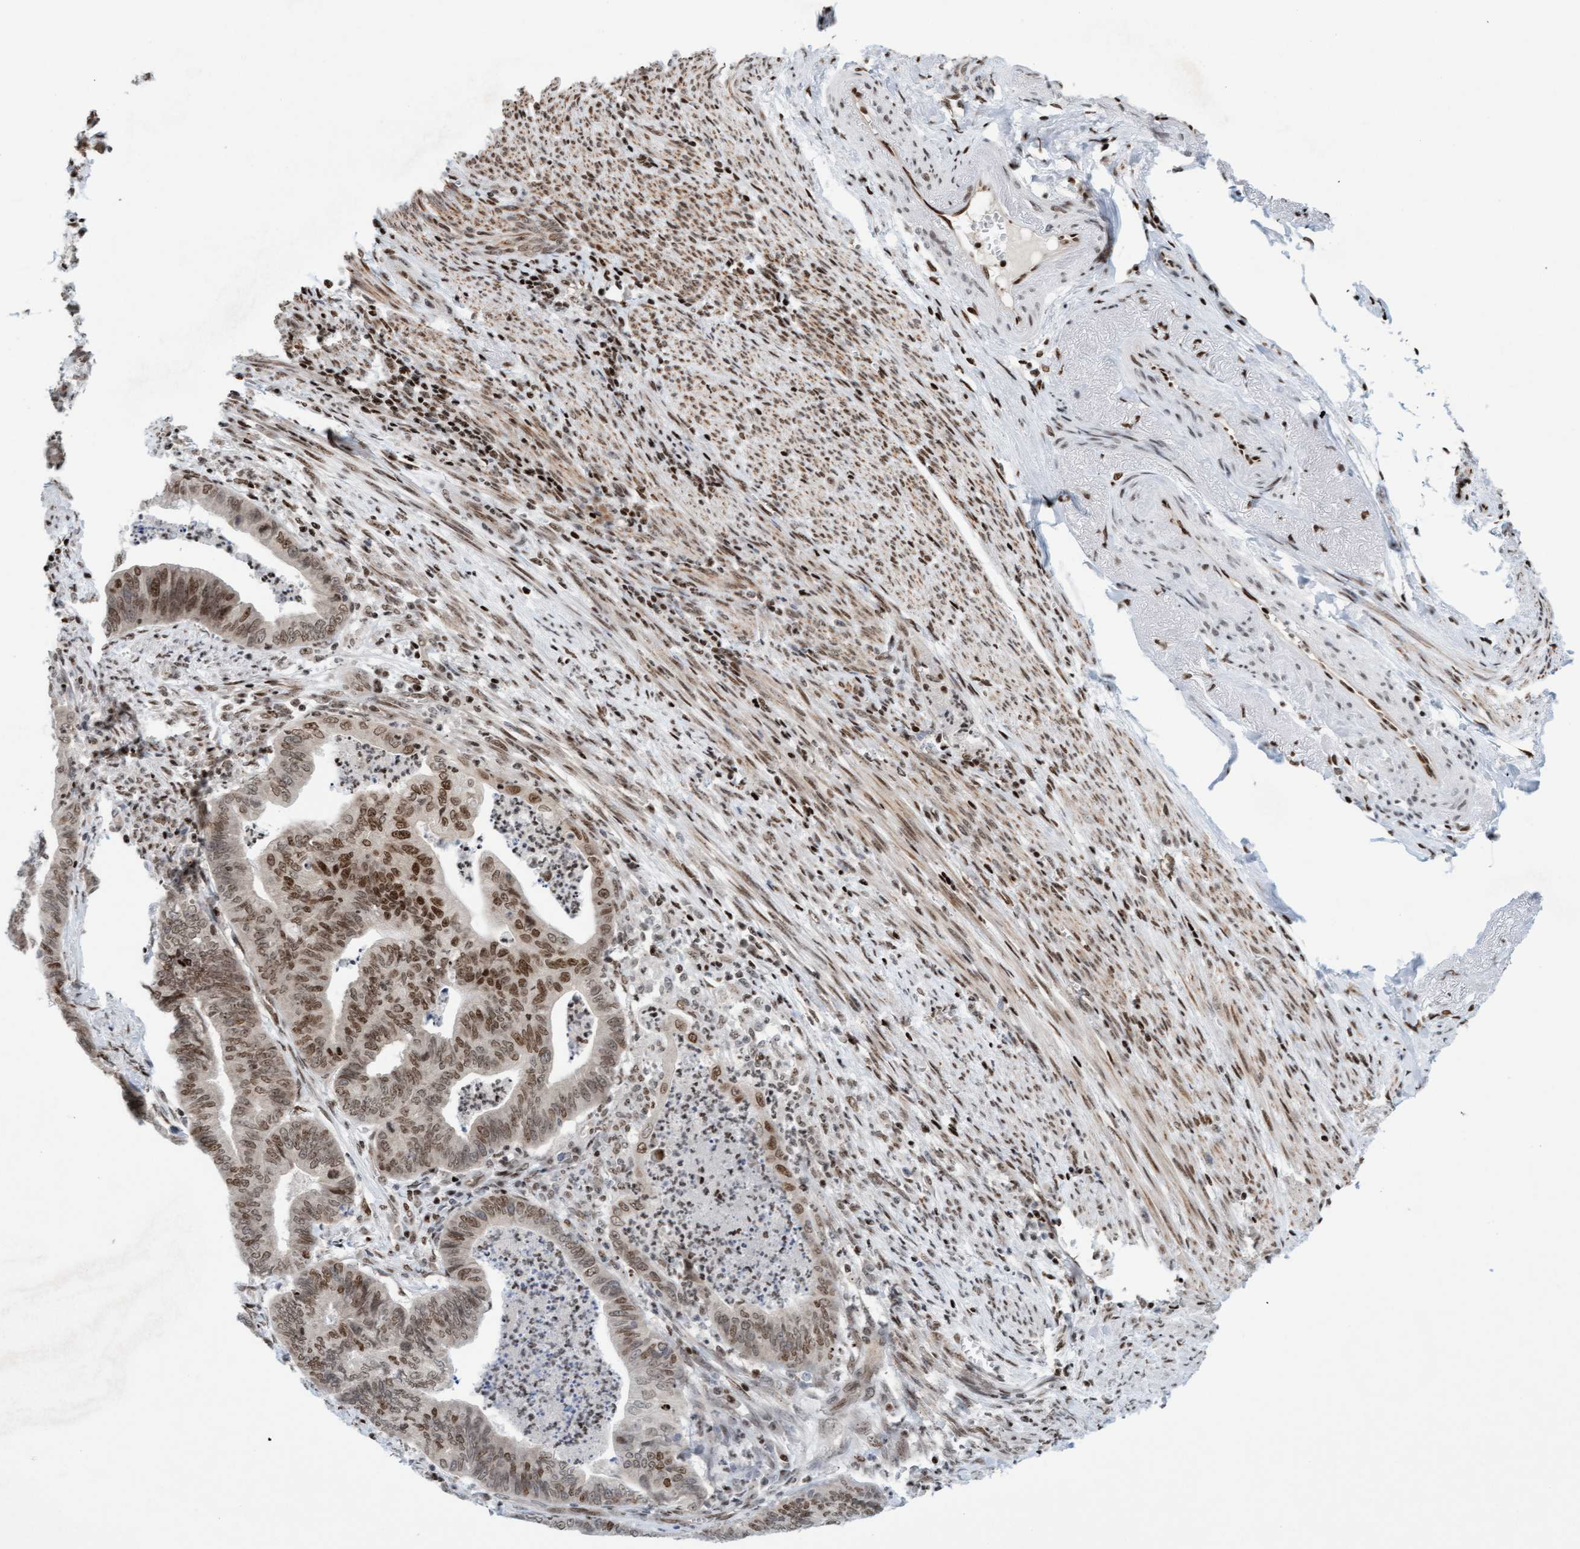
{"staining": {"intensity": "weak", "quantity": ">75%", "location": "nuclear"}, "tissue": "endometrial cancer", "cell_type": "Tumor cells", "image_type": "cancer", "snomed": [{"axis": "morphology", "description": "Polyp, NOS"}, {"axis": "morphology", "description": "Adenocarcinoma, NOS"}, {"axis": "morphology", "description": "Adenoma, NOS"}, {"axis": "topography", "description": "Endometrium"}], "caption": "About >75% of tumor cells in human endometrial polyp display weak nuclear protein staining as visualized by brown immunohistochemical staining.", "gene": "GLRX2", "patient": {"sex": "female", "age": 79}}